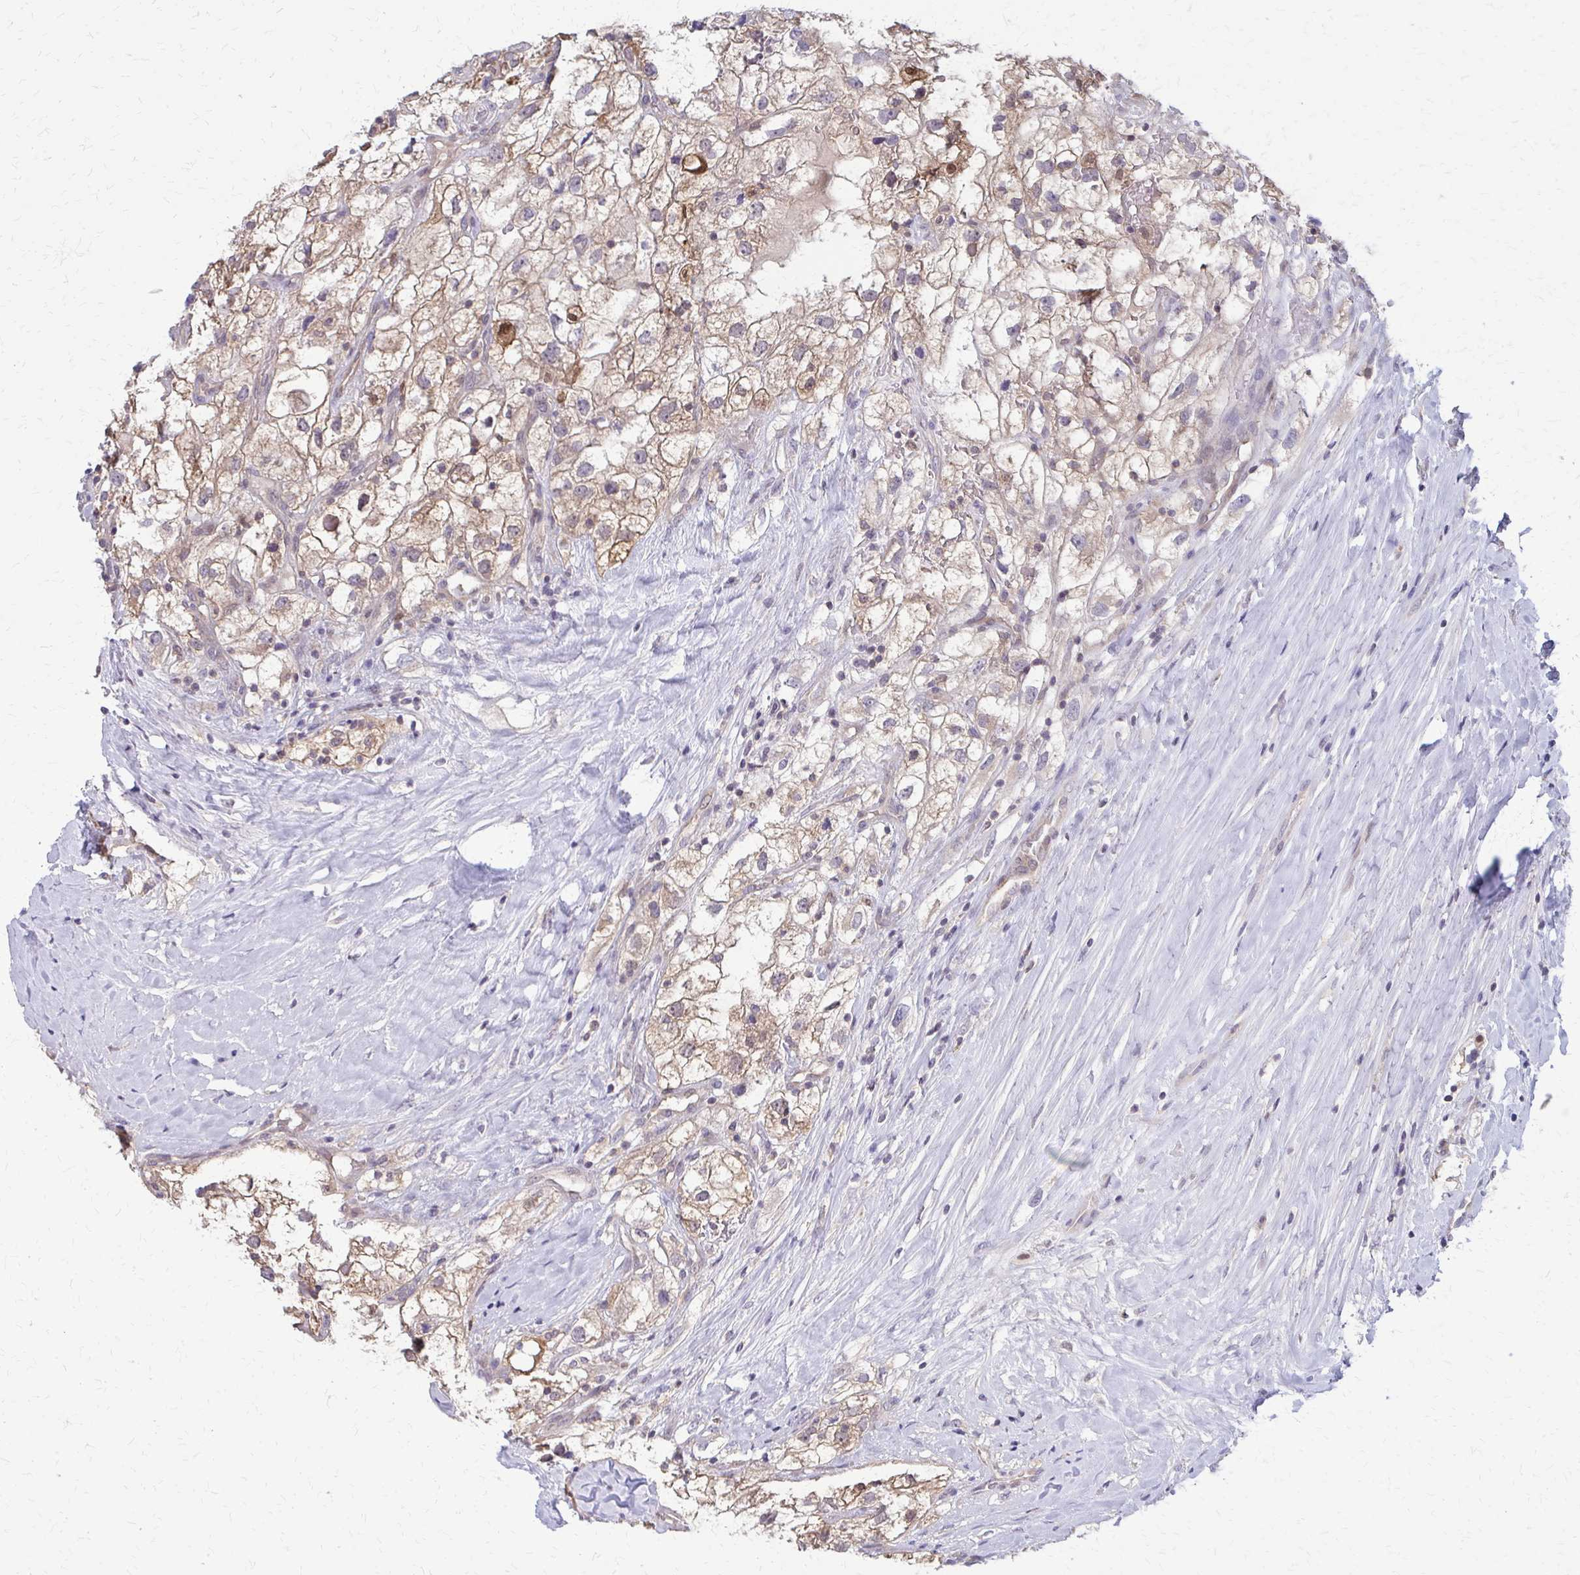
{"staining": {"intensity": "moderate", "quantity": "25%-75%", "location": "cytoplasmic/membranous"}, "tissue": "renal cancer", "cell_type": "Tumor cells", "image_type": "cancer", "snomed": [{"axis": "morphology", "description": "Adenocarcinoma, NOS"}, {"axis": "topography", "description": "Kidney"}], "caption": "Renal cancer (adenocarcinoma) stained with a protein marker shows moderate staining in tumor cells.", "gene": "DBI", "patient": {"sex": "male", "age": 59}}